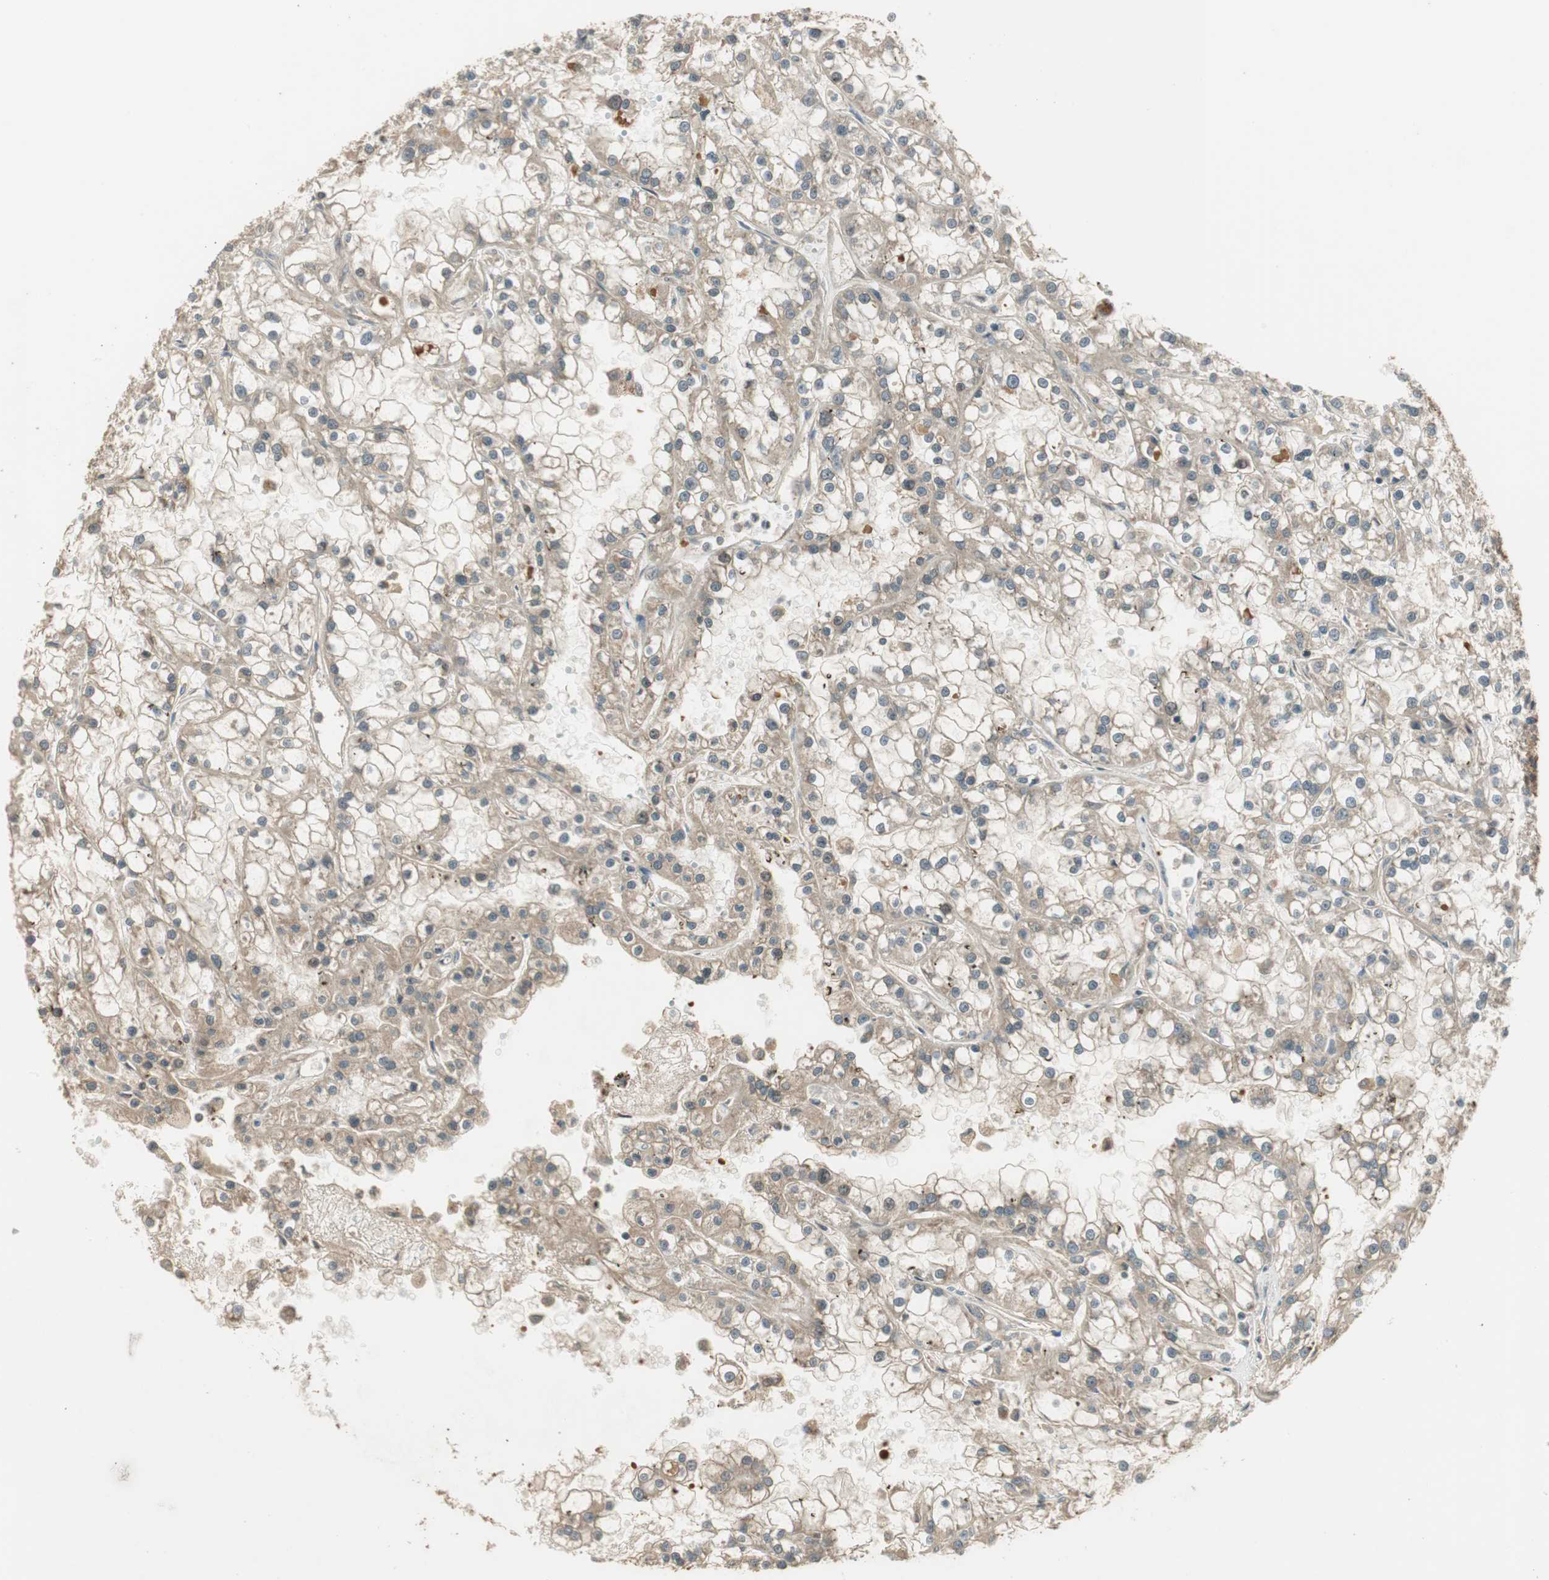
{"staining": {"intensity": "moderate", "quantity": "25%-75%", "location": "cytoplasmic/membranous"}, "tissue": "renal cancer", "cell_type": "Tumor cells", "image_type": "cancer", "snomed": [{"axis": "morphology", "description": "Adenocarcinoma, NOS"}, {"axis": "topography", "description": "Kidney"}], "caption": "A micrograph of human adenocarcinoma (renal) stained for a protein shows moderate cytoplasmic/membranous brown staining in tumor cells.", "gene": "PFDN5", "patient": {"sex": "female", "age": 52}}